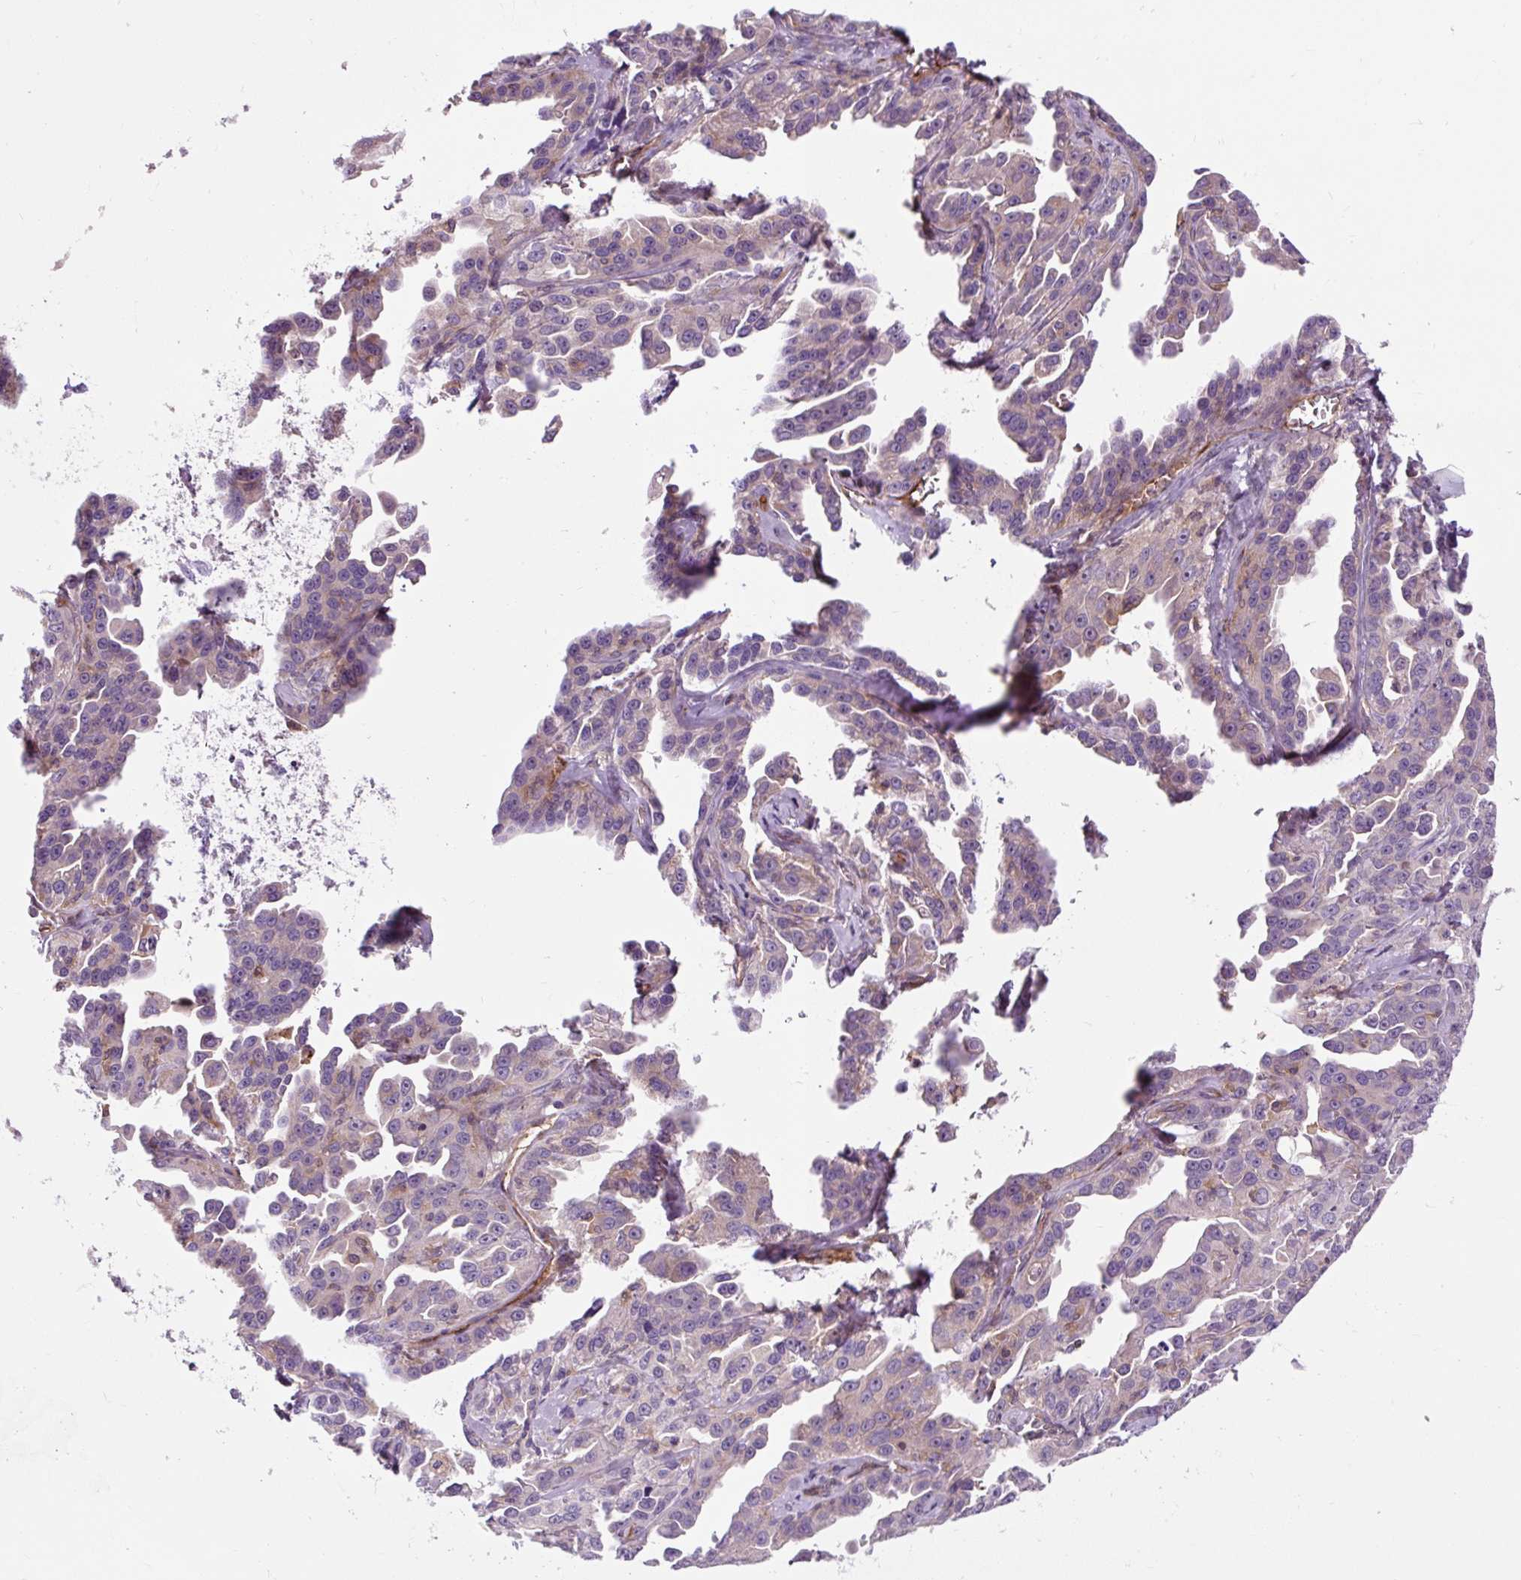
{"staining": {"intensity": "weak", "quantity": "25%-75%", "location": "cytoplasmic/membranous"}, "tissue": "ovarian cancer", "cell_type": "Tumor cells", "image_type": "cancer", "snomed": [{"axis": "morphology", "description": "Cystadenocarcinoma, serous, NOS"}, {"axis": "topography", "description": "Ovary"}], "caption": "An image showing weak cytoplasmic/membranous staining in about 25%-75% of tumor cells in ovarian cancer, as visualized by brown immunohistochemical staining.", "gene": "PCDHGB3", "patient": {"sex": "female", "age": 75}}